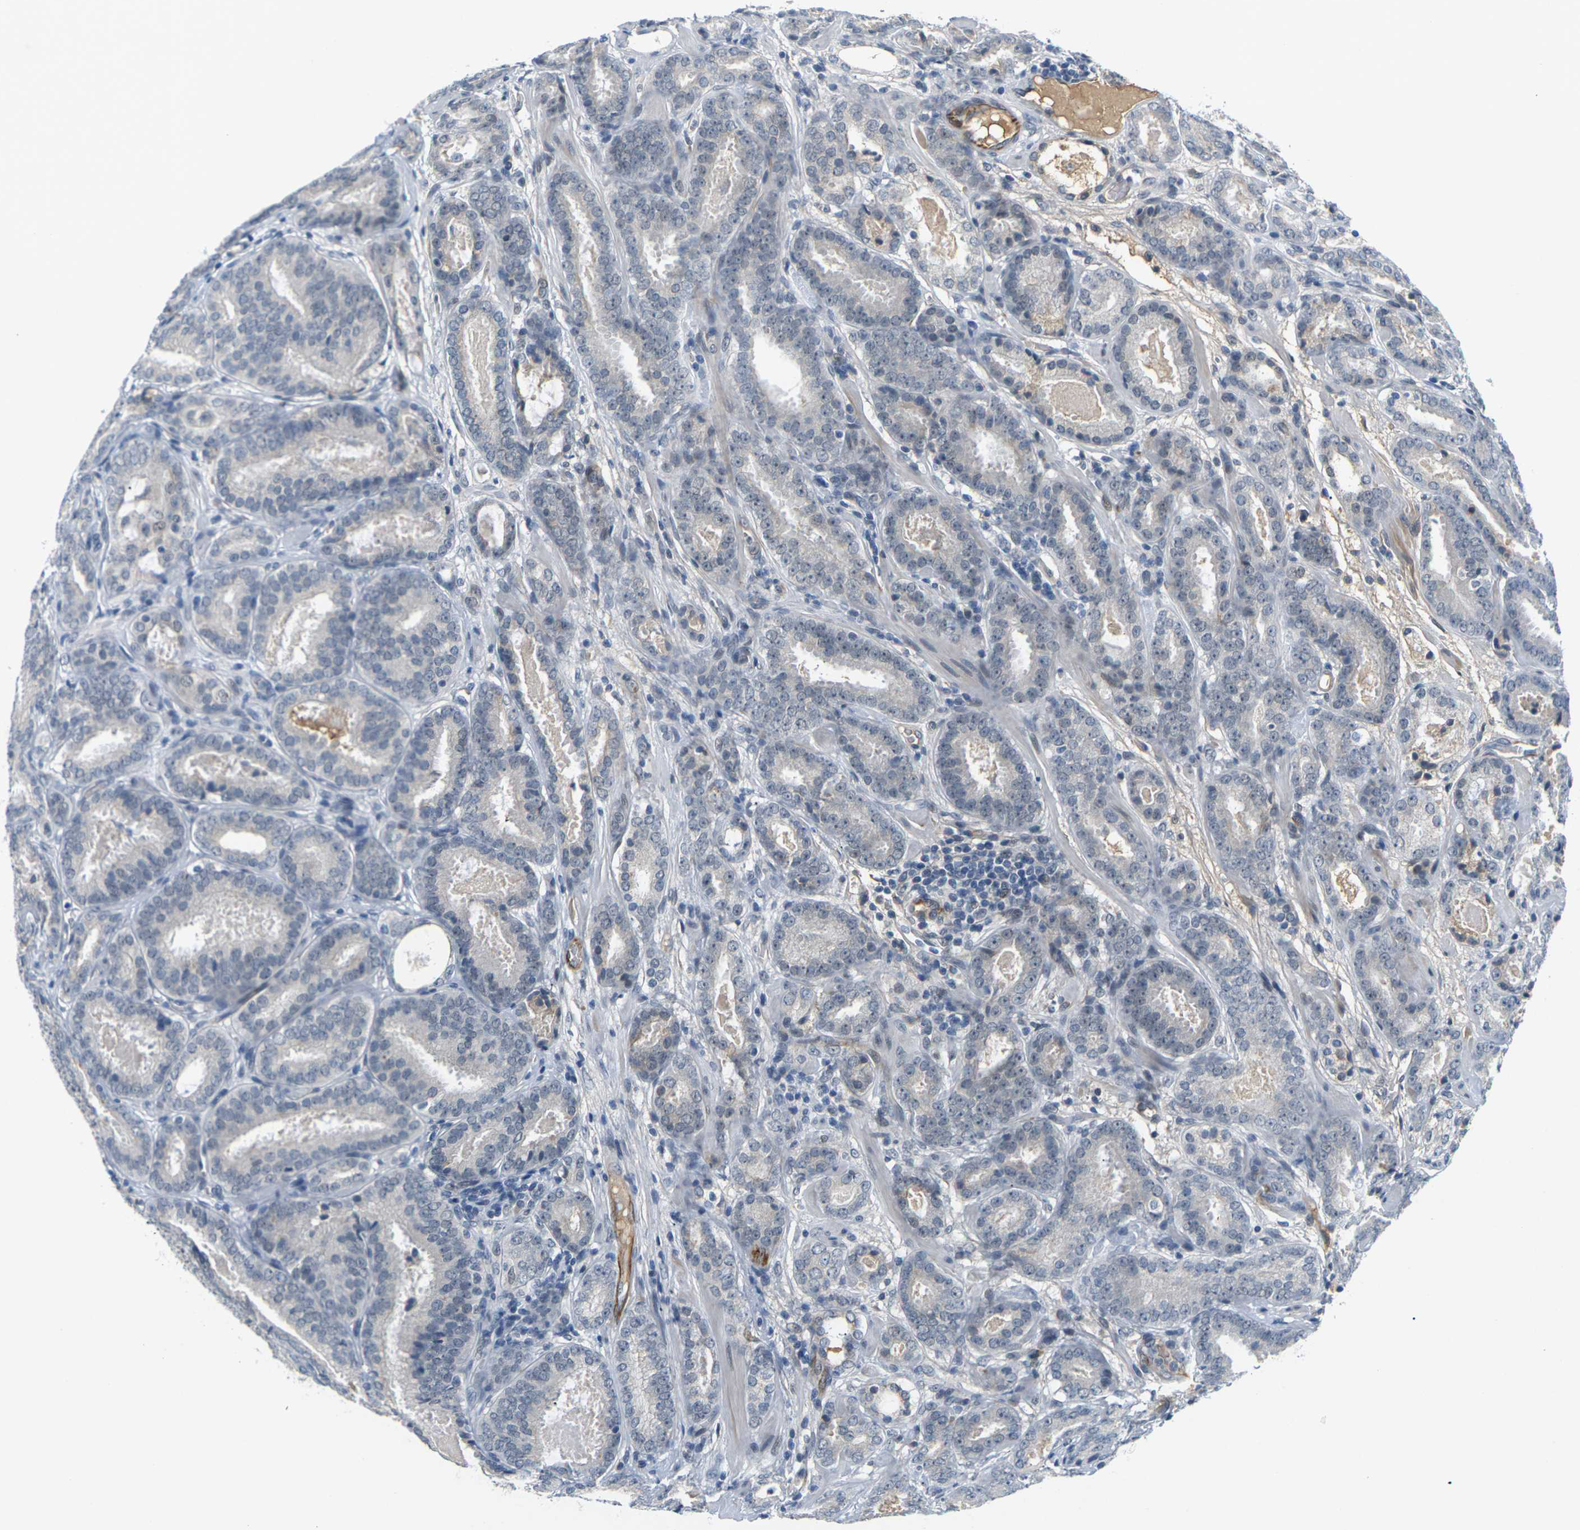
{"staining": {"intensity": "negative", "quantity": "none", "location": "none"}, "tissue": "prostate cancer", "cell_type": "Tumor cells", "image_type": "cancer", "snomed": [{"axis": "morphology", "description": "Adenocarcinoma, Low grade"}, {"axis": "topography", "description": "Prostate"}], "caption": "Adenocarcinoma (low-grade) (prostate) was stained to show a protein in brown. There is no significant expression in tumor cells. (DAB (3,3'-diaminobenzidine) immunohistochemistry, high magnification).", "gene": "PKP2", "patient": {"sex": "male", "age": 69}}